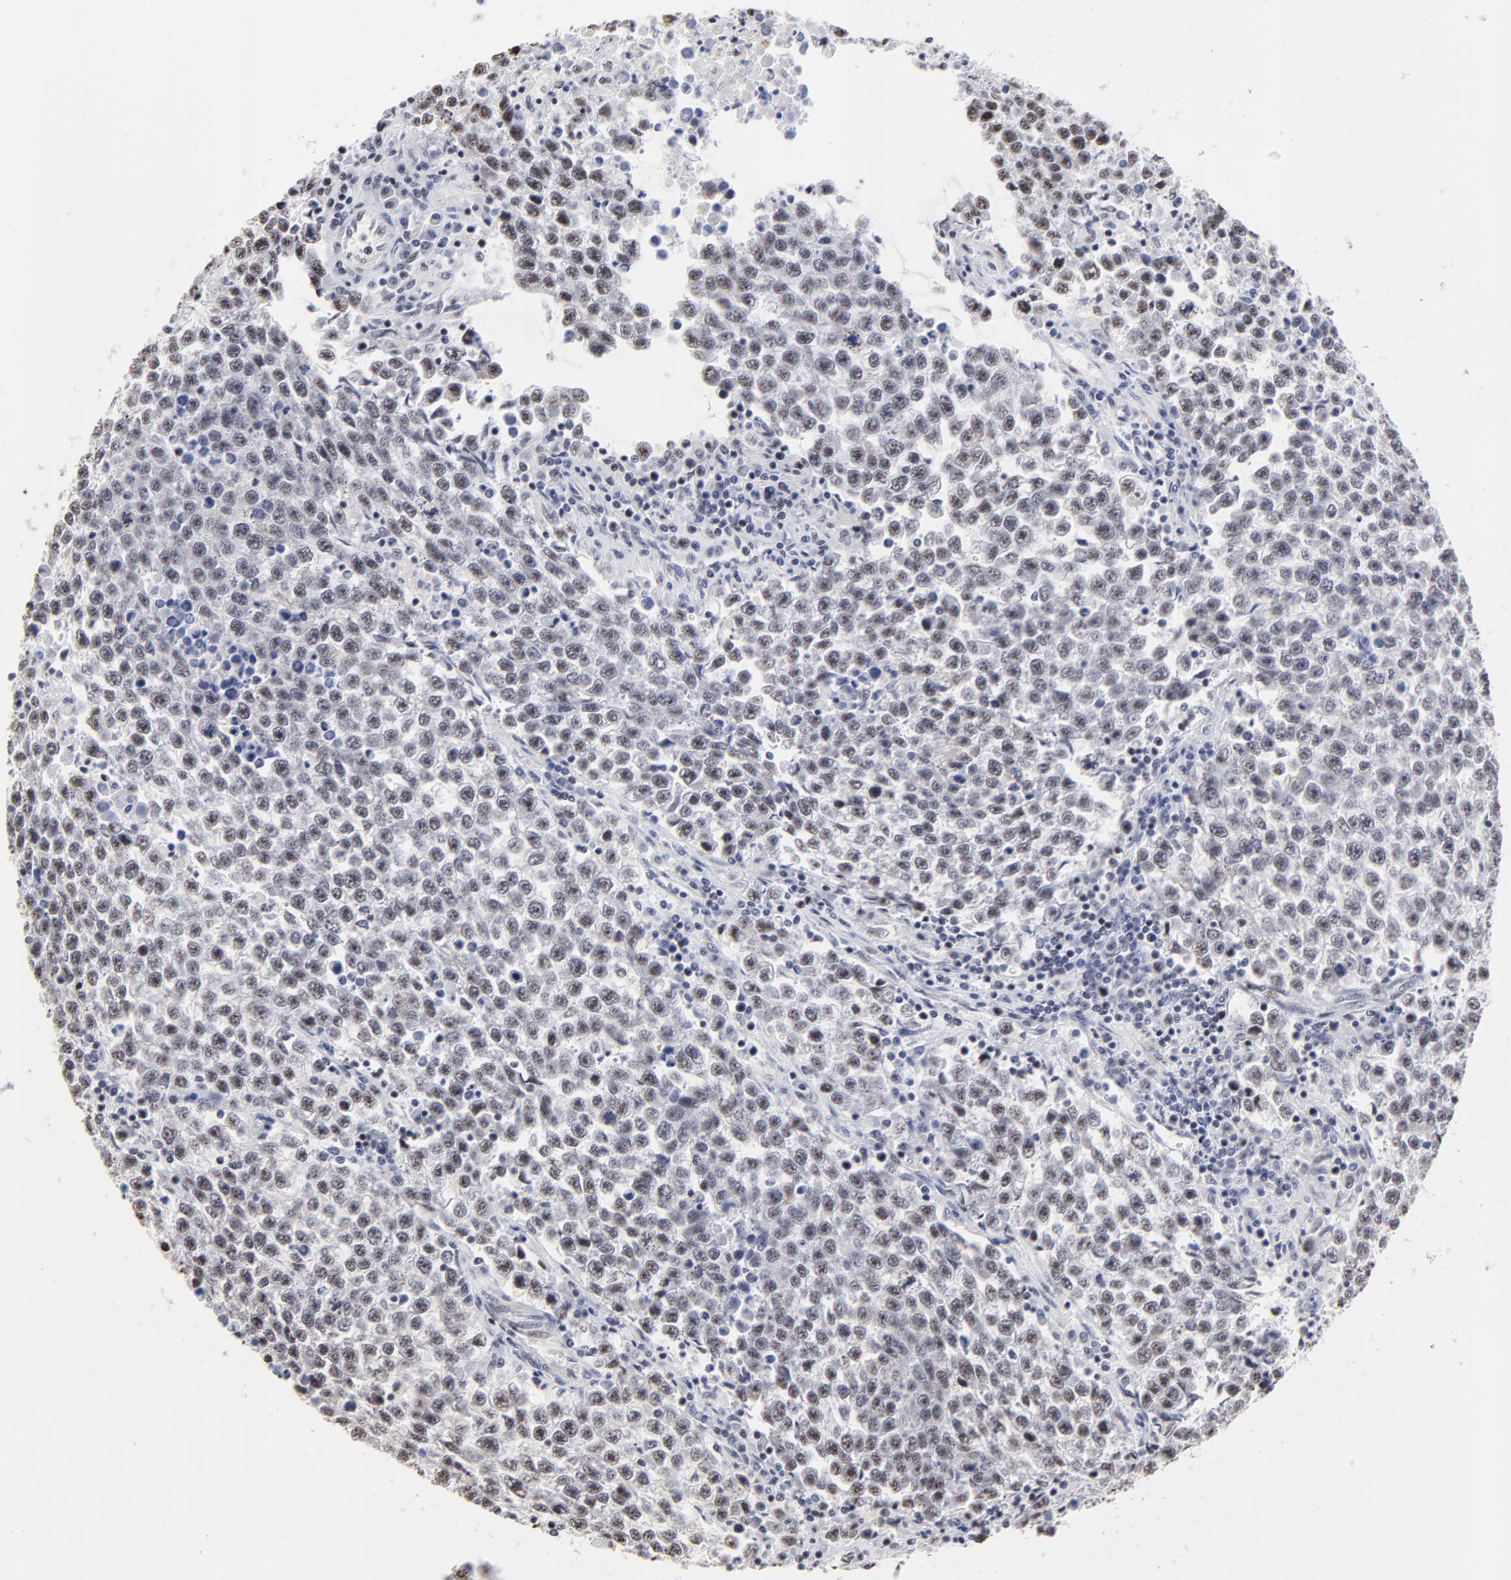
{"staining": {"intensity": "weak", "quantity": "<25%", "location": "nuclear"}, "tissue": "testis cancer", "cell_type": "Tumor cells", "image_type": "cancer", "snomed": [{"axis": "morphology", "description": "Seminoma, NOS"}, {"axis": "topography", "description": "Testis"}], "caption": "Tumor cells are negative for brown protein staining in seminoma (testis).", "gene": "MBD4", "patient": {"sex": "male", "age": 36}}